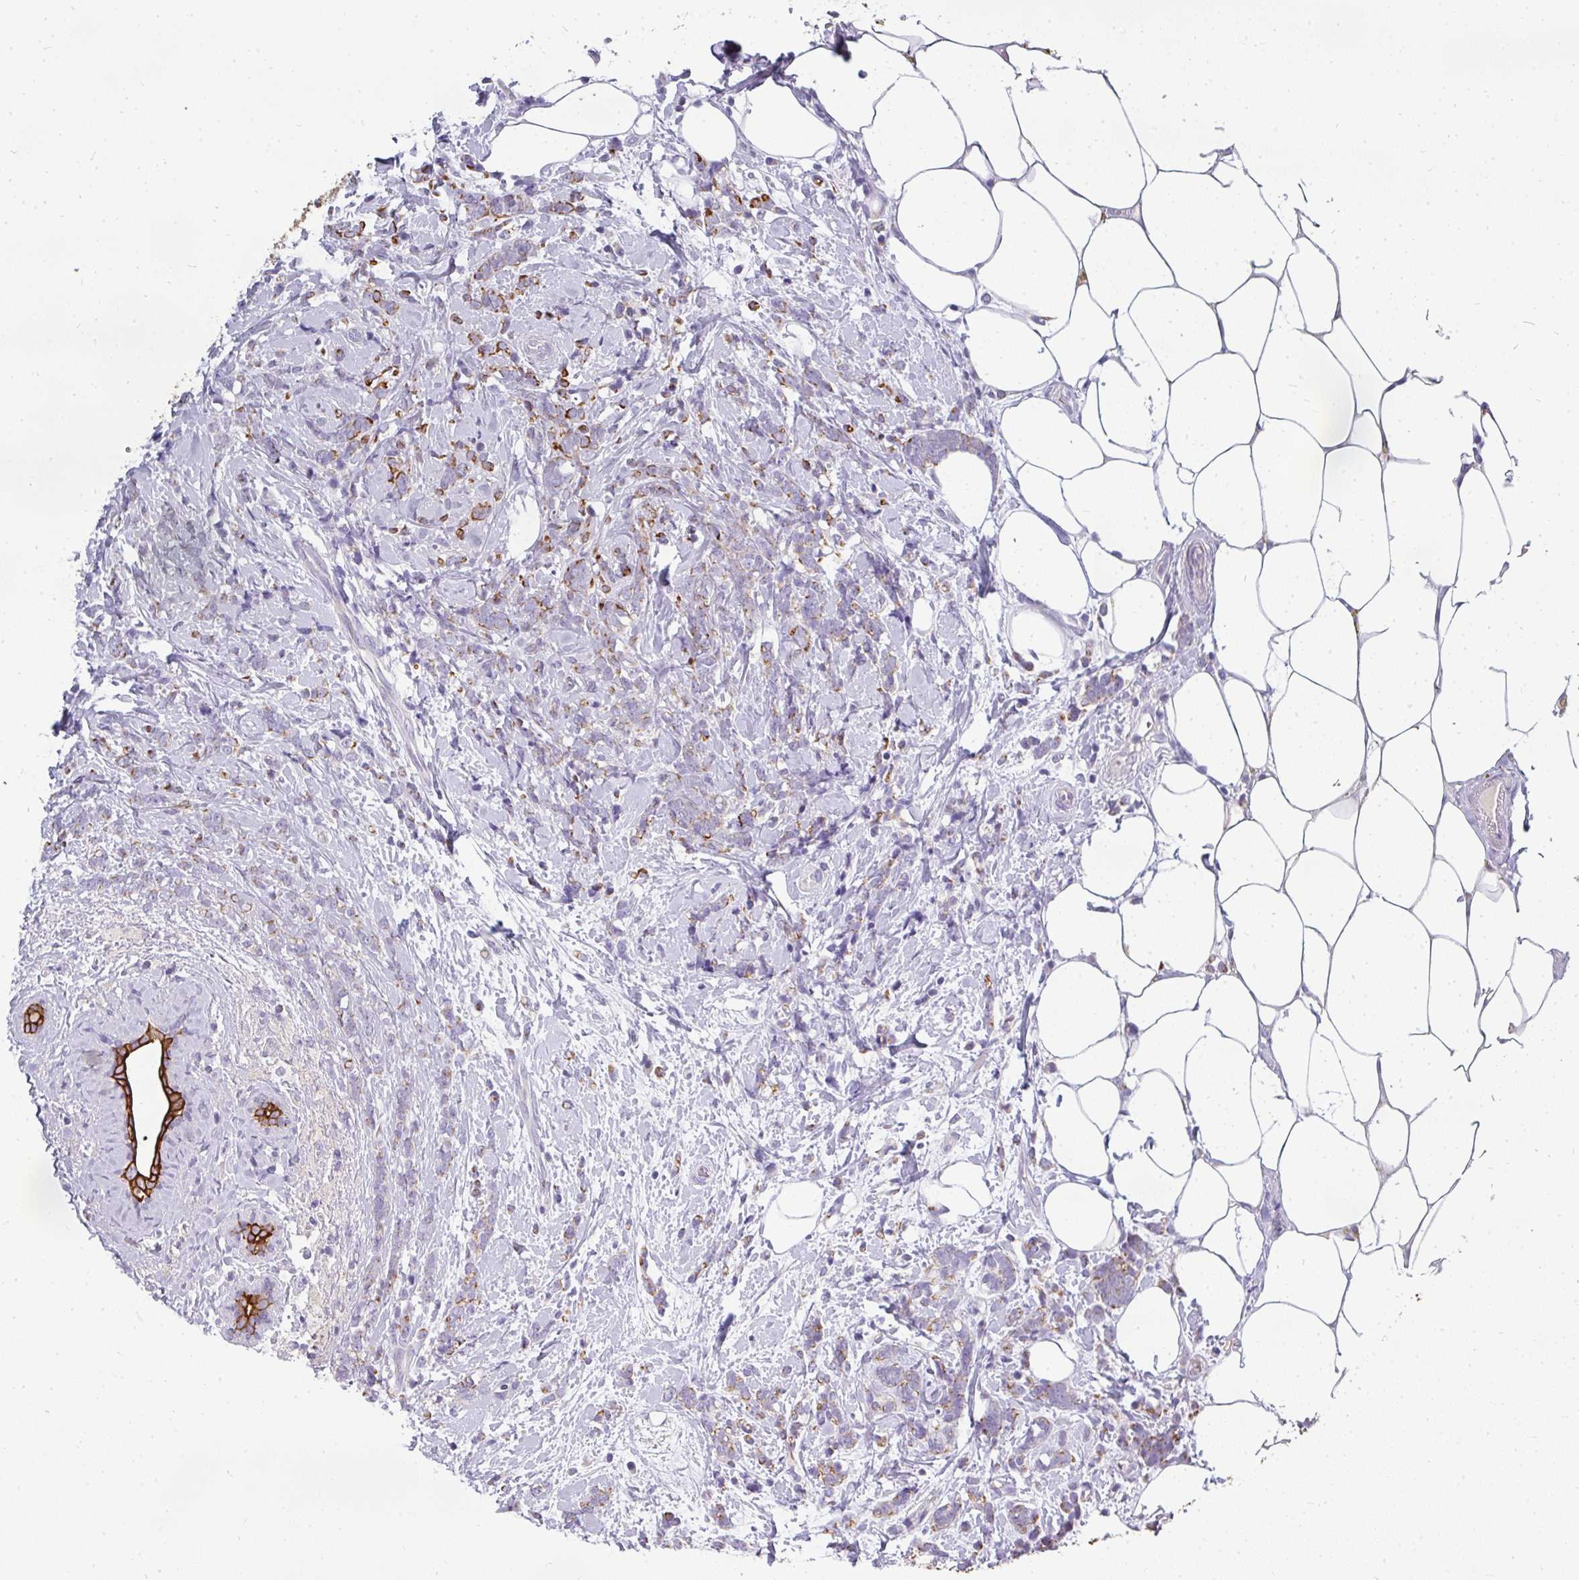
{"staining": {"intensity": "moderate", "quantity": "25%-75%", "location": "cytoplasmic/membranous"}, "tissue": "breast cancer", "cell_type": "Tumor cells", "image_type": "cancer", "snomed": [{"axis": "morphology", "description": "Lobular carcinoma"}, {"axis": "topography", "description": "Breast"}], "caption": "Lobular carcinoma (breast) stained with a protein marker shows moderate staining in tumor cells.", "gene": "ASXL3", "patient": {"sex": "female", "age": 58}}